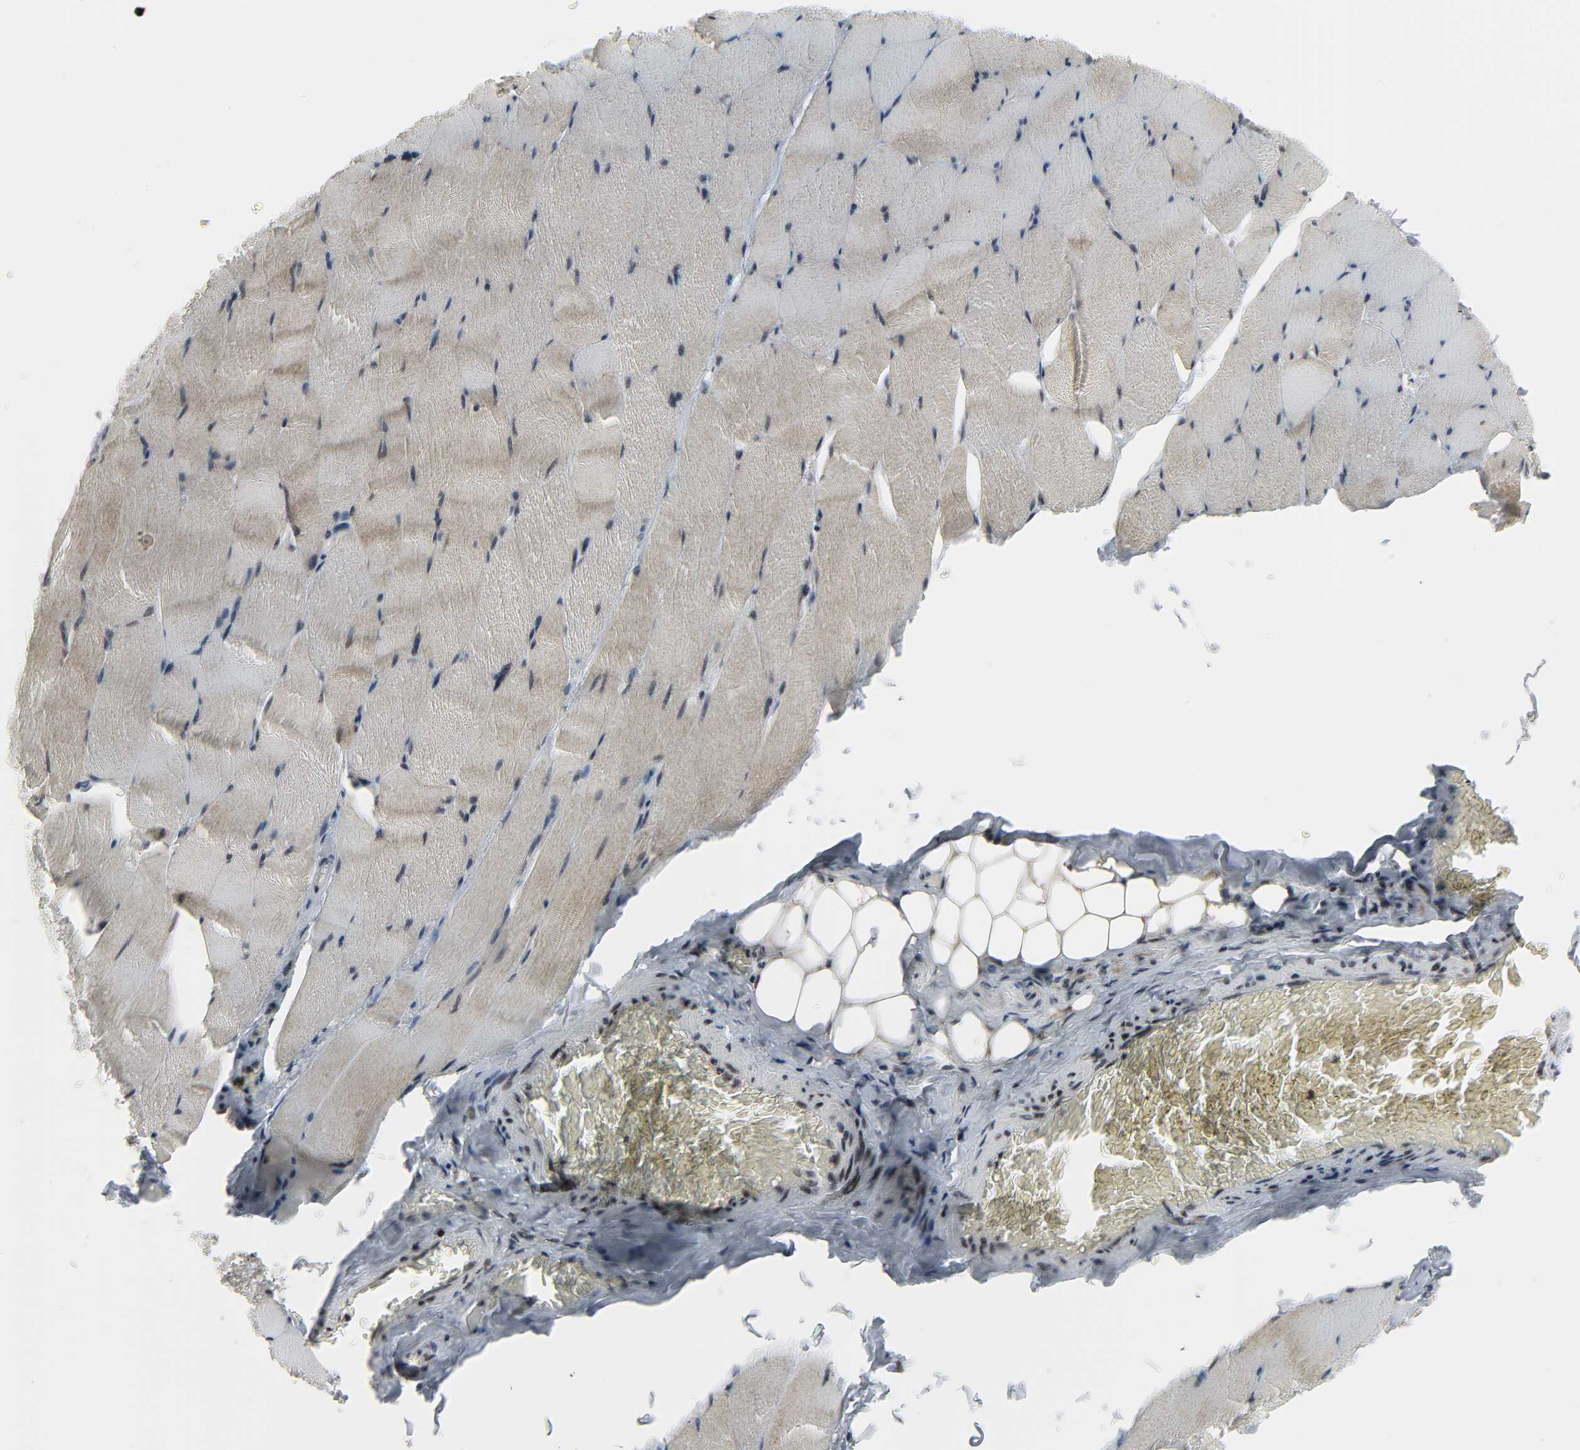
{"staining": {"intensity": "moderate", "quantity": ">75%", "location": "nuclear"}, "tissue": "skeletal muscle", "cell_type": "Myocytes", "image_type": "normal", "snomed": [{"axis": "morphology", "description": "Normal tissue, NOS"}, {"axis": "topography", "description": "Skeletal muscle"}], "caption": "DAB immunohistochemical staining of unremarkable skeletal muscle demonstrates moderate nuclear protein expression in approximately >75% of myocytes.", "gene": "CDK7", "patient": {"sex": "male", "age": 62}}